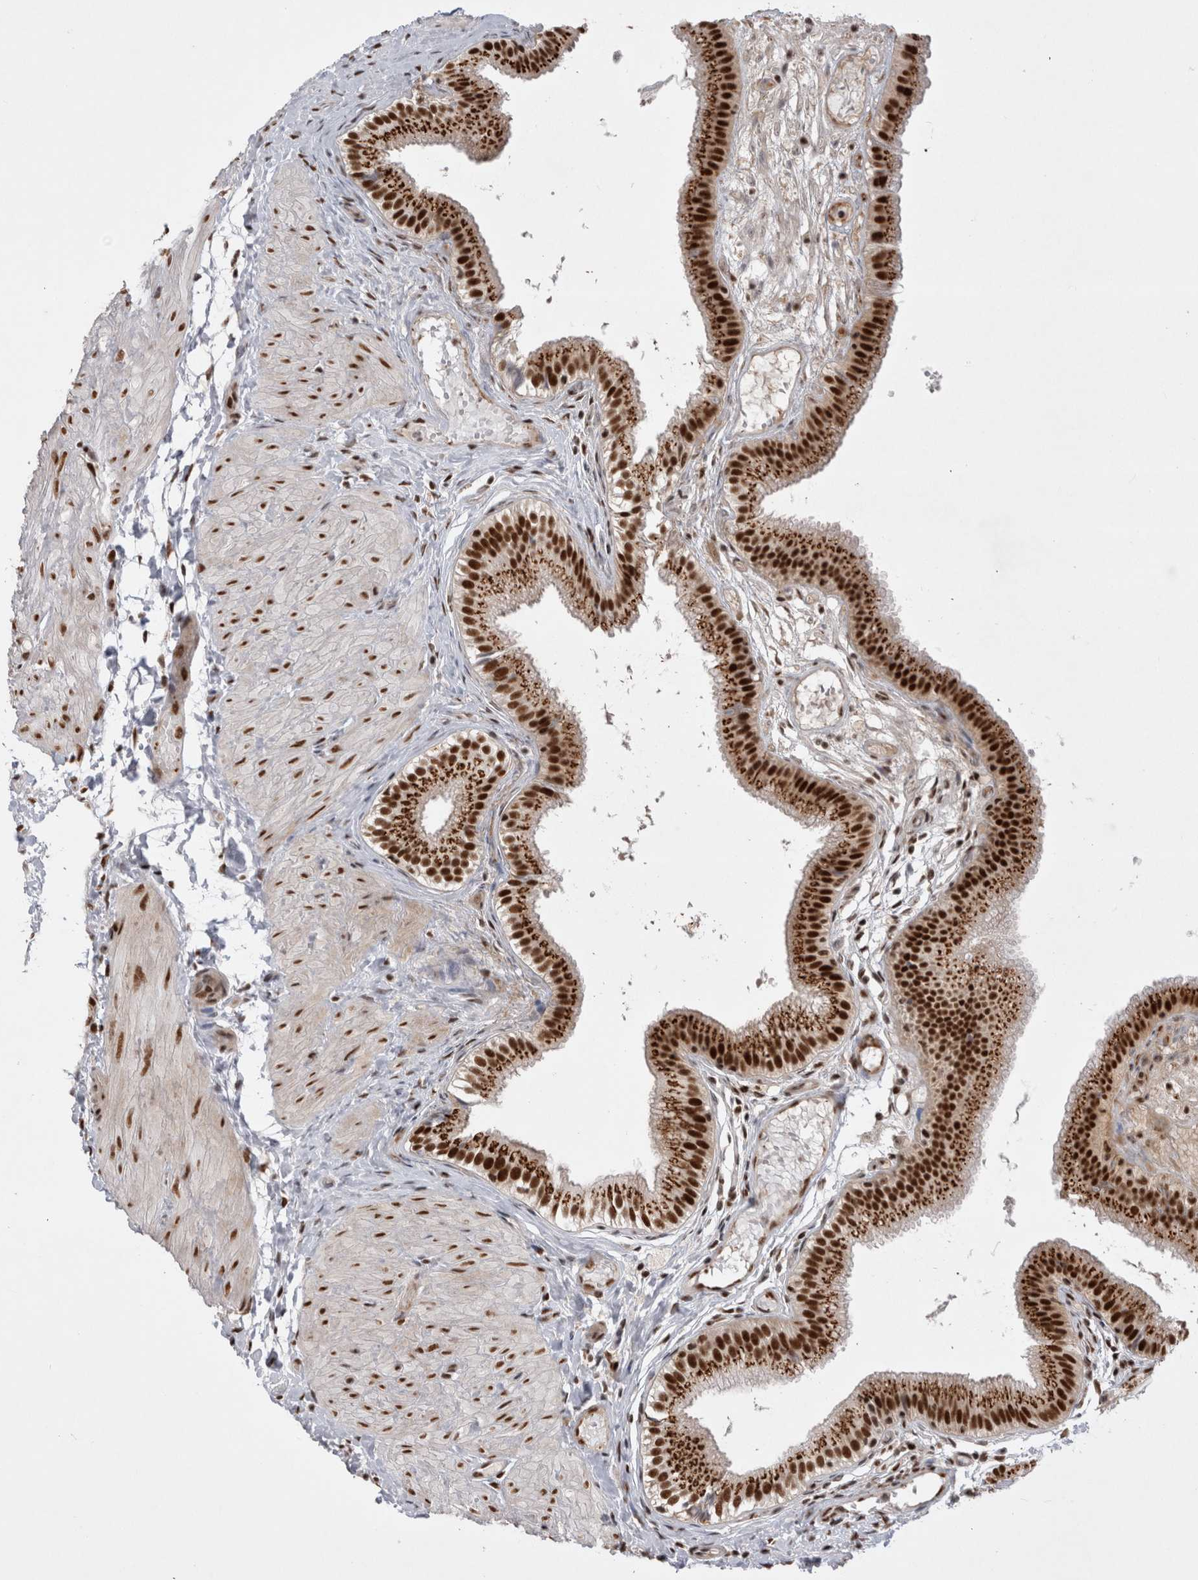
{"staining": {"intensity": "strong", "quantity": ">75%", "location": "cytoplasmic/membranous,nuclear"}, "tissue": "gallbladder", "cell_type": "Glandular cells", "image_type": "normal", "snomed": [{"axis": "morphology", "description": "Normal tissue, NOS"}, {"axis": "topography", "description": "Gallbladder"}], "caption": "Brown immunohistochemical staining in benign gallbladder demonstrates strong cytoplasmic/membranous,nuclear staining in about >75% of glandular cells. The staining was performed using DAB (3,3'-diaminobenzidine) to visualize the protein expression in brown, while the nuclei were stained in blue with hematoxylin (Magnification: 20x).", "gene": "EYA2", "patient": {"sex": "female", "age": 26}}